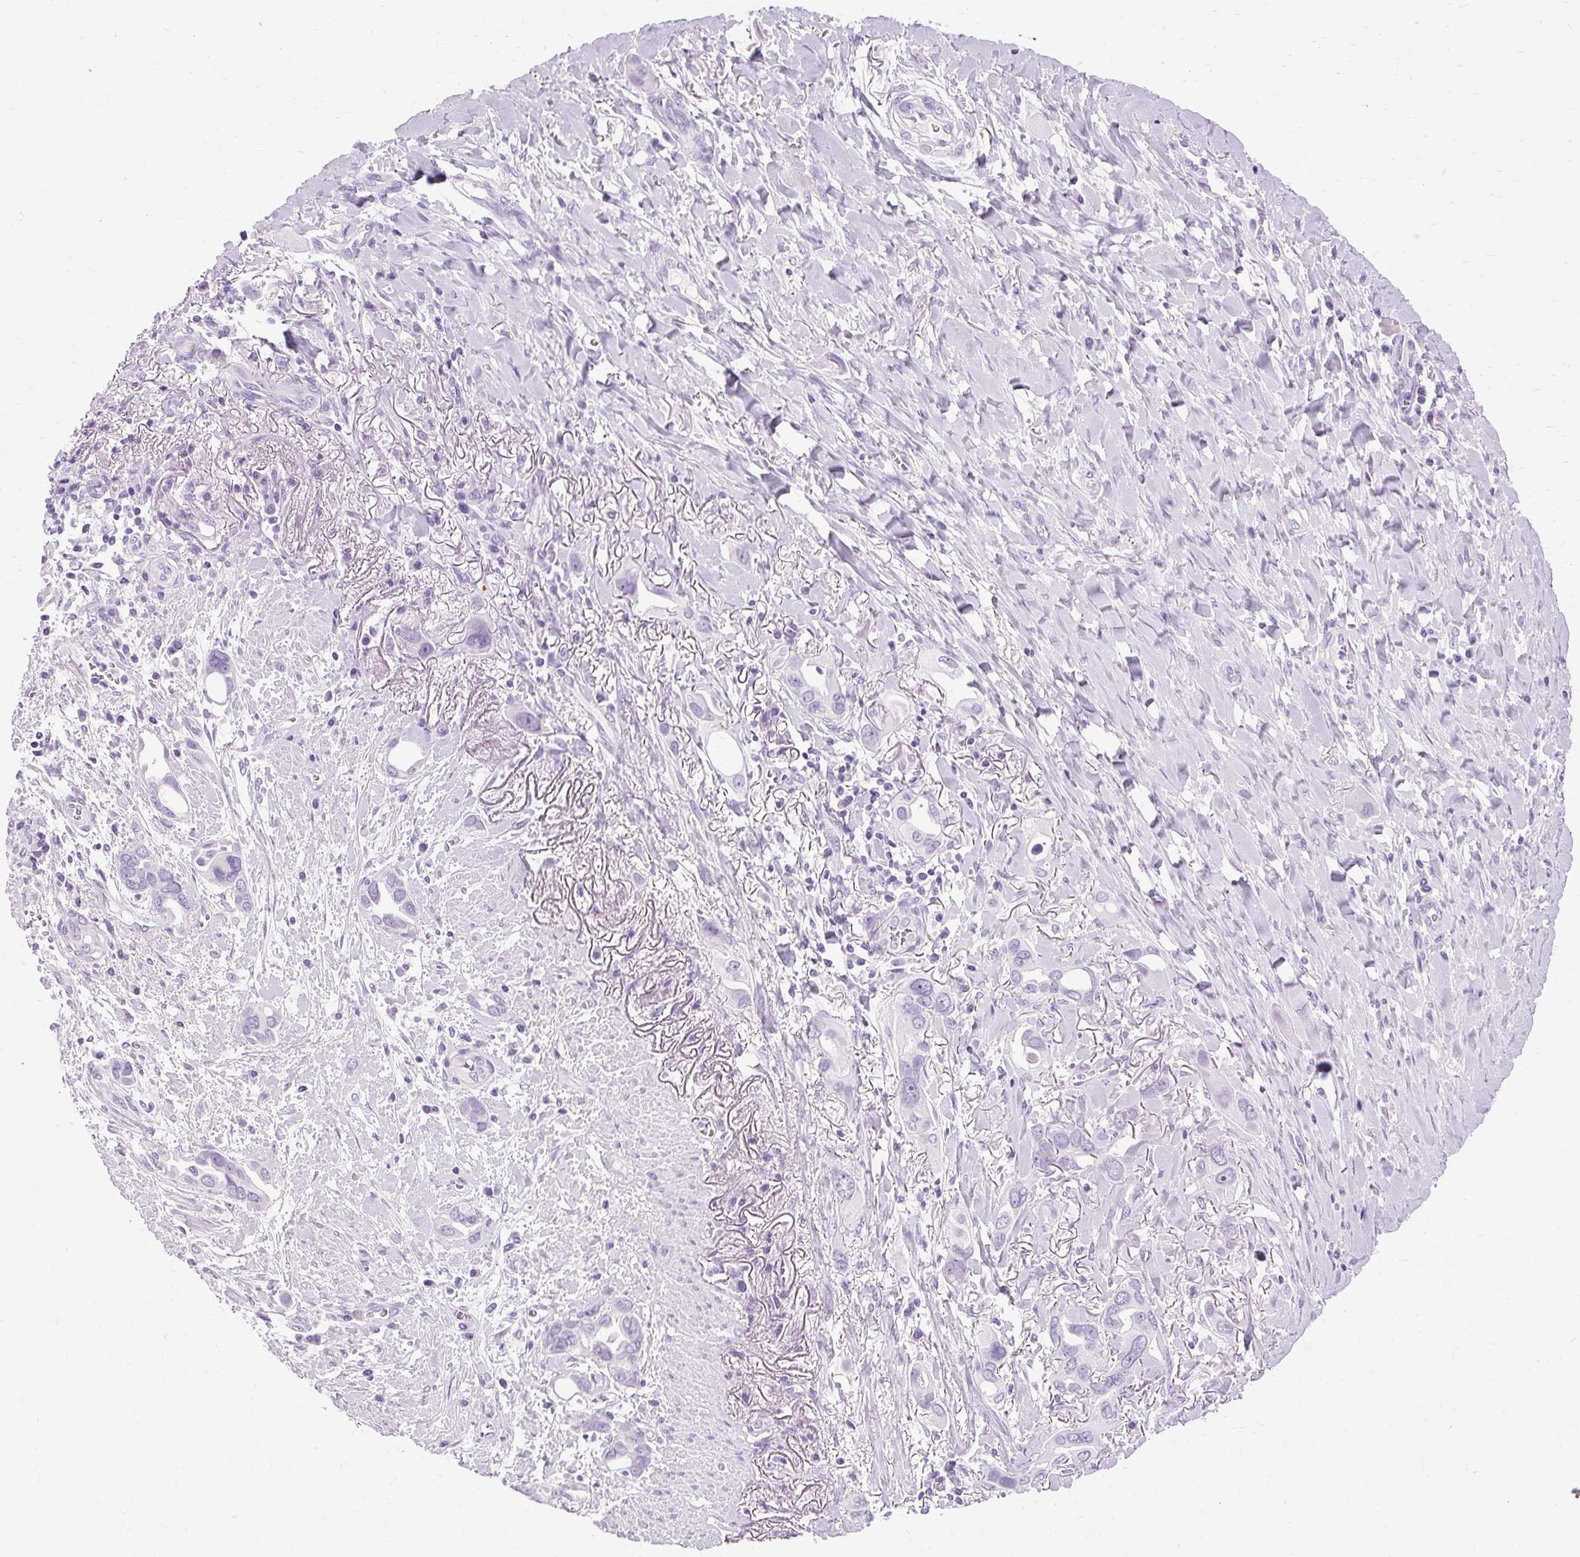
{"staining": {"intensity": "negative", "quantity": "none", "location": "none"}, "tissue": "lung cancer", "cell_type": "Tumor cells", "image_type": "cancer", "snomed": [{"axis": "morphology", "description": "Adenocarcinoma, NOS"}, {"axis": "topography", "description": "Lung"}], "caption": "High magnification brightfield microscopy of lung cancer (adenocarcinoma) stained with DAB (brown) and counterstained with hematoxylin (blue): tumor cells show no significant expression.", "gene": "B3GNT4", "patient": {"sex": "male", "age": 76}}